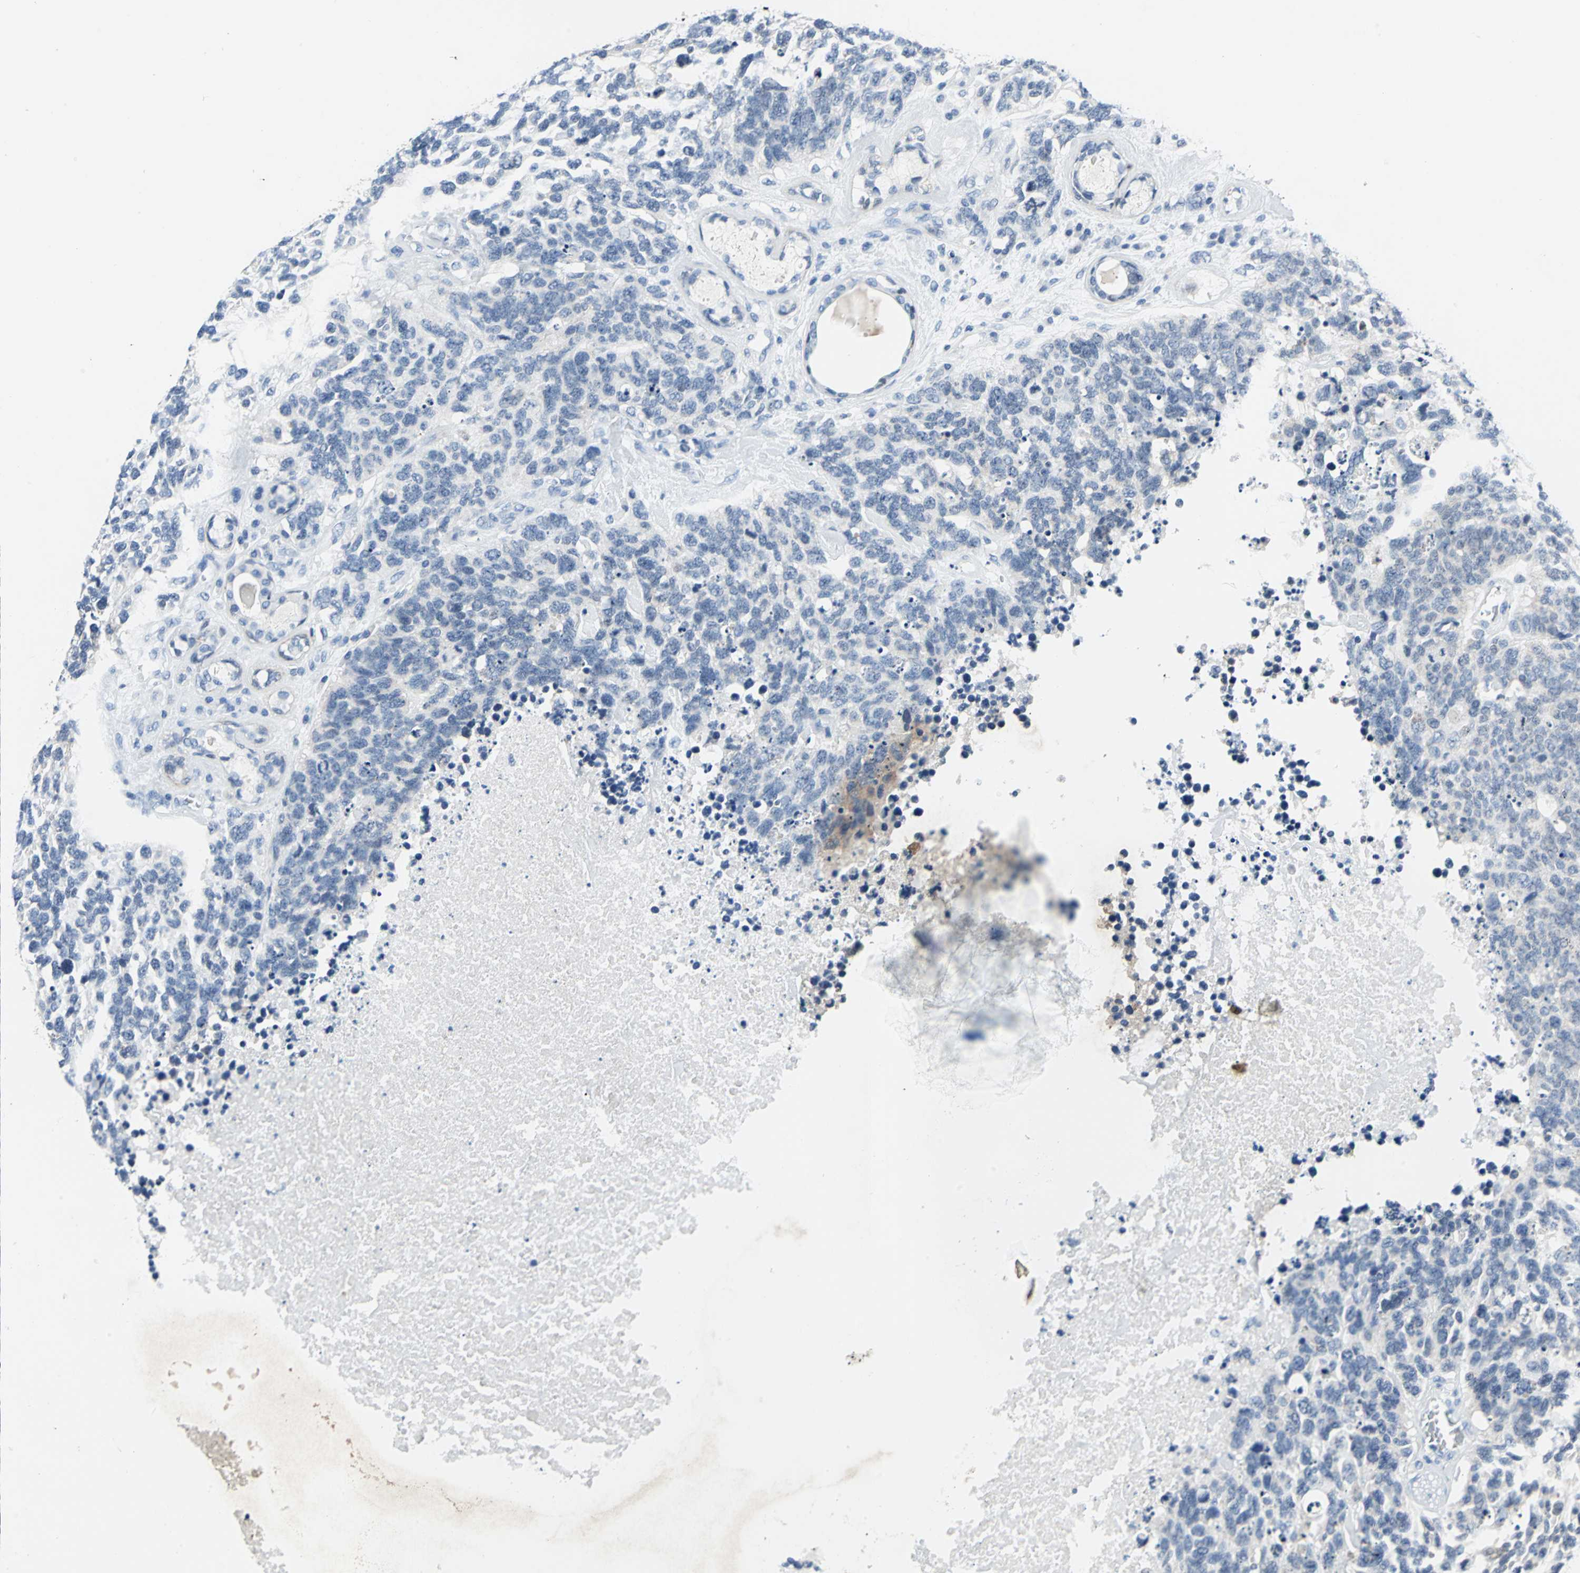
{"staining": {"intensity": "weak", "quantity": "<25%", "location": "cytoplasmic/membranous"}, "tissue": "lung cancer", "cell_type": "Tumor cells", "image_type": "cancer", "snomed": [{"axis": "morphology", "description": "Neoplasm, malignant, NOS"}, {"axis": "topography", "description": "Lung"}], "caption": "Immunohistochemistry (IHC) image of neoplastic tissue: human neoplasm (malignant) (lung) stained with DAB (3,3'-diaminobenzidine) shows no significant protein staining in tumor cells.", "gene": "SFN", "patient": {"sex": "female", "age": 58}}